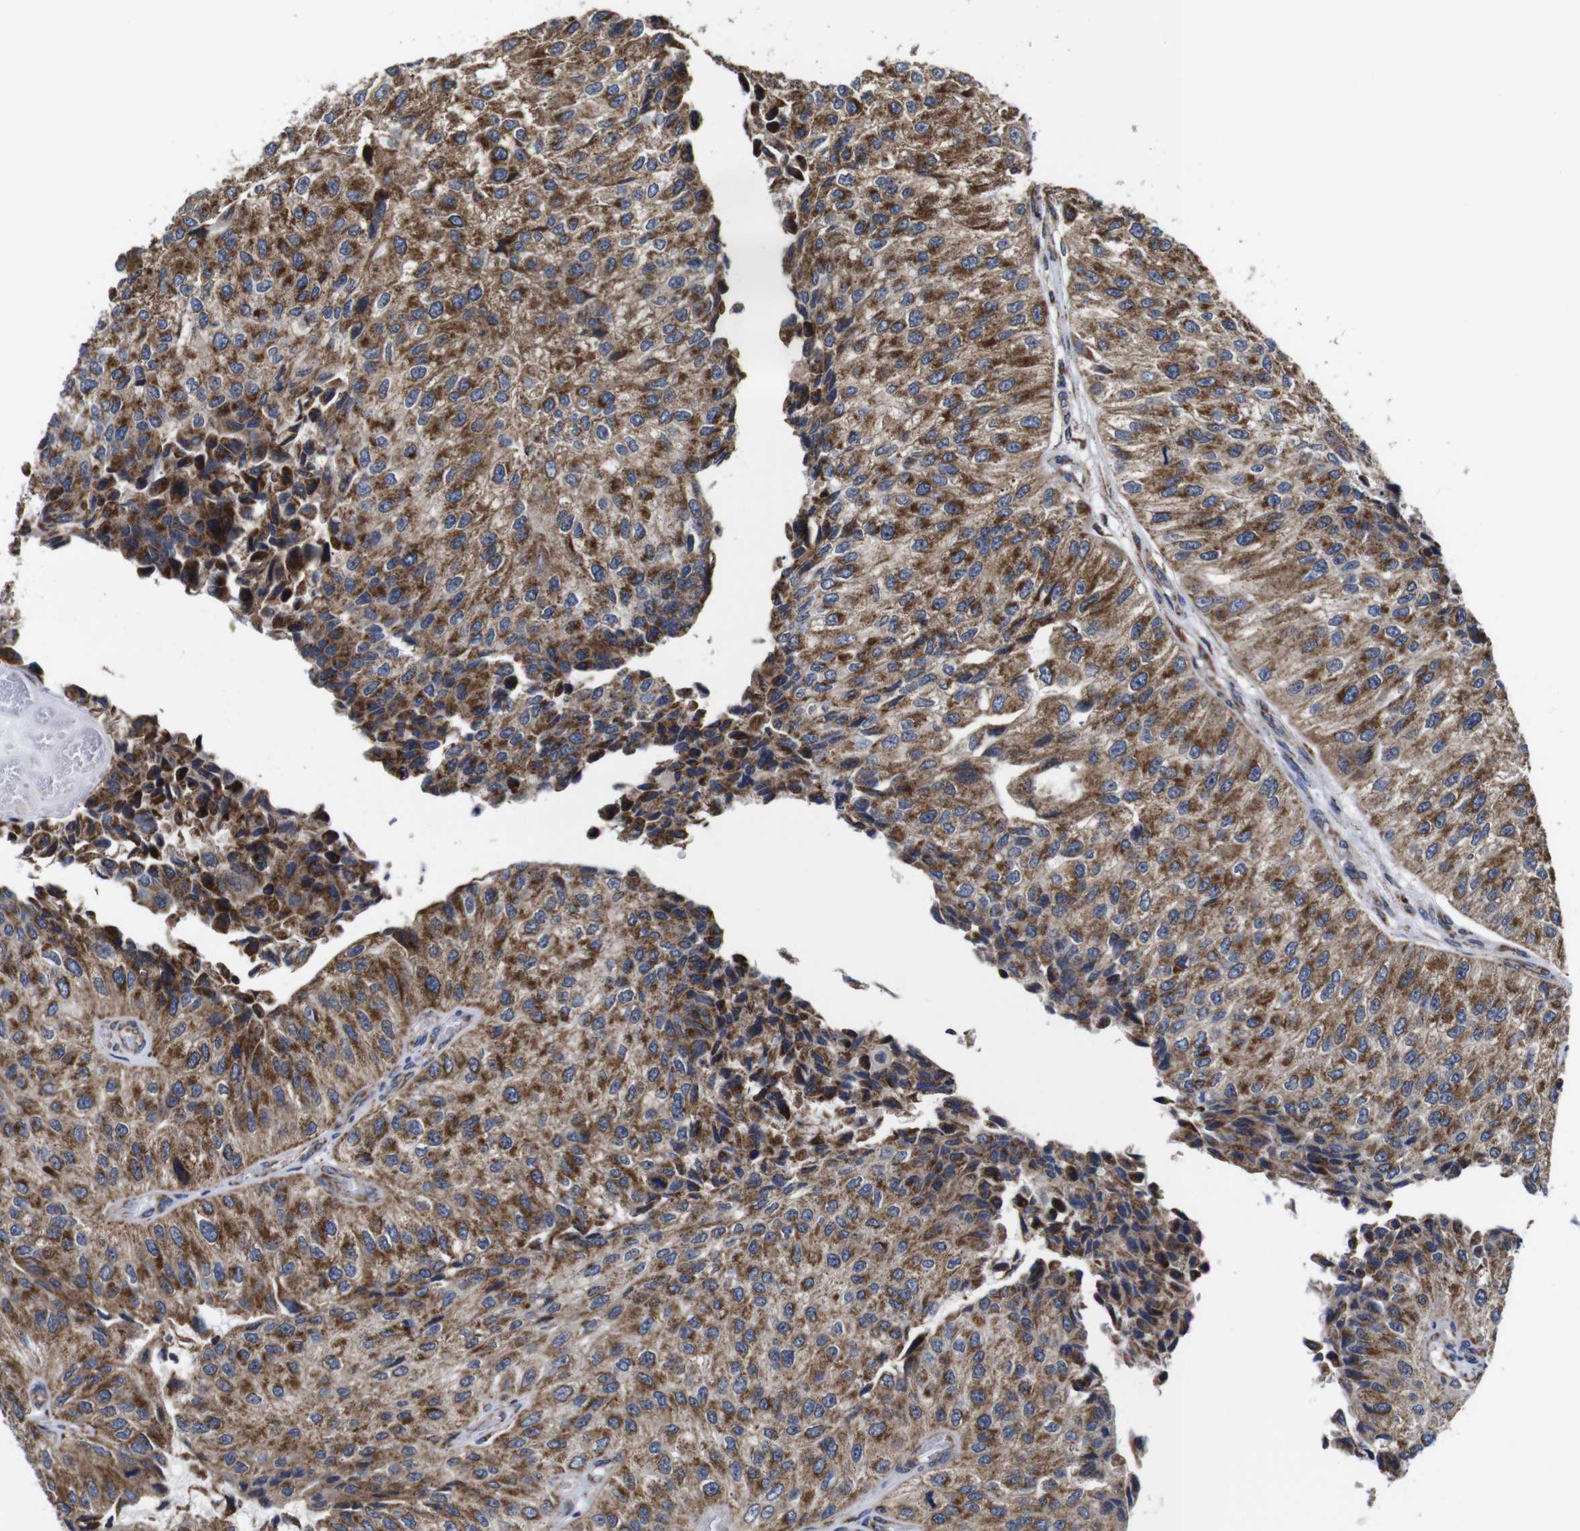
{"staining": {"intensity": "strong", "quantity": ">75%", "location": "cytoplasmic/membranous"}, "tissue": "urothelial cancer", "cell_type": "Tumor cells", "image_type": "cancer", "snomed": [{"axis": "morphology", "description": "Urothelial carcinoma, High grade"}, {"axis": "topography", "description": "Kidney"}, {"axis": "topography", "description": "Urinary bladder"}], "caption": "This is an image of IHC staining of high-grade urothelial carcinoma, which shows strong positivity in the cytoplasmic/membranous of tumor cells.", "gene": "C17orf80", "patient": {"sex": "male", "age": 77}}